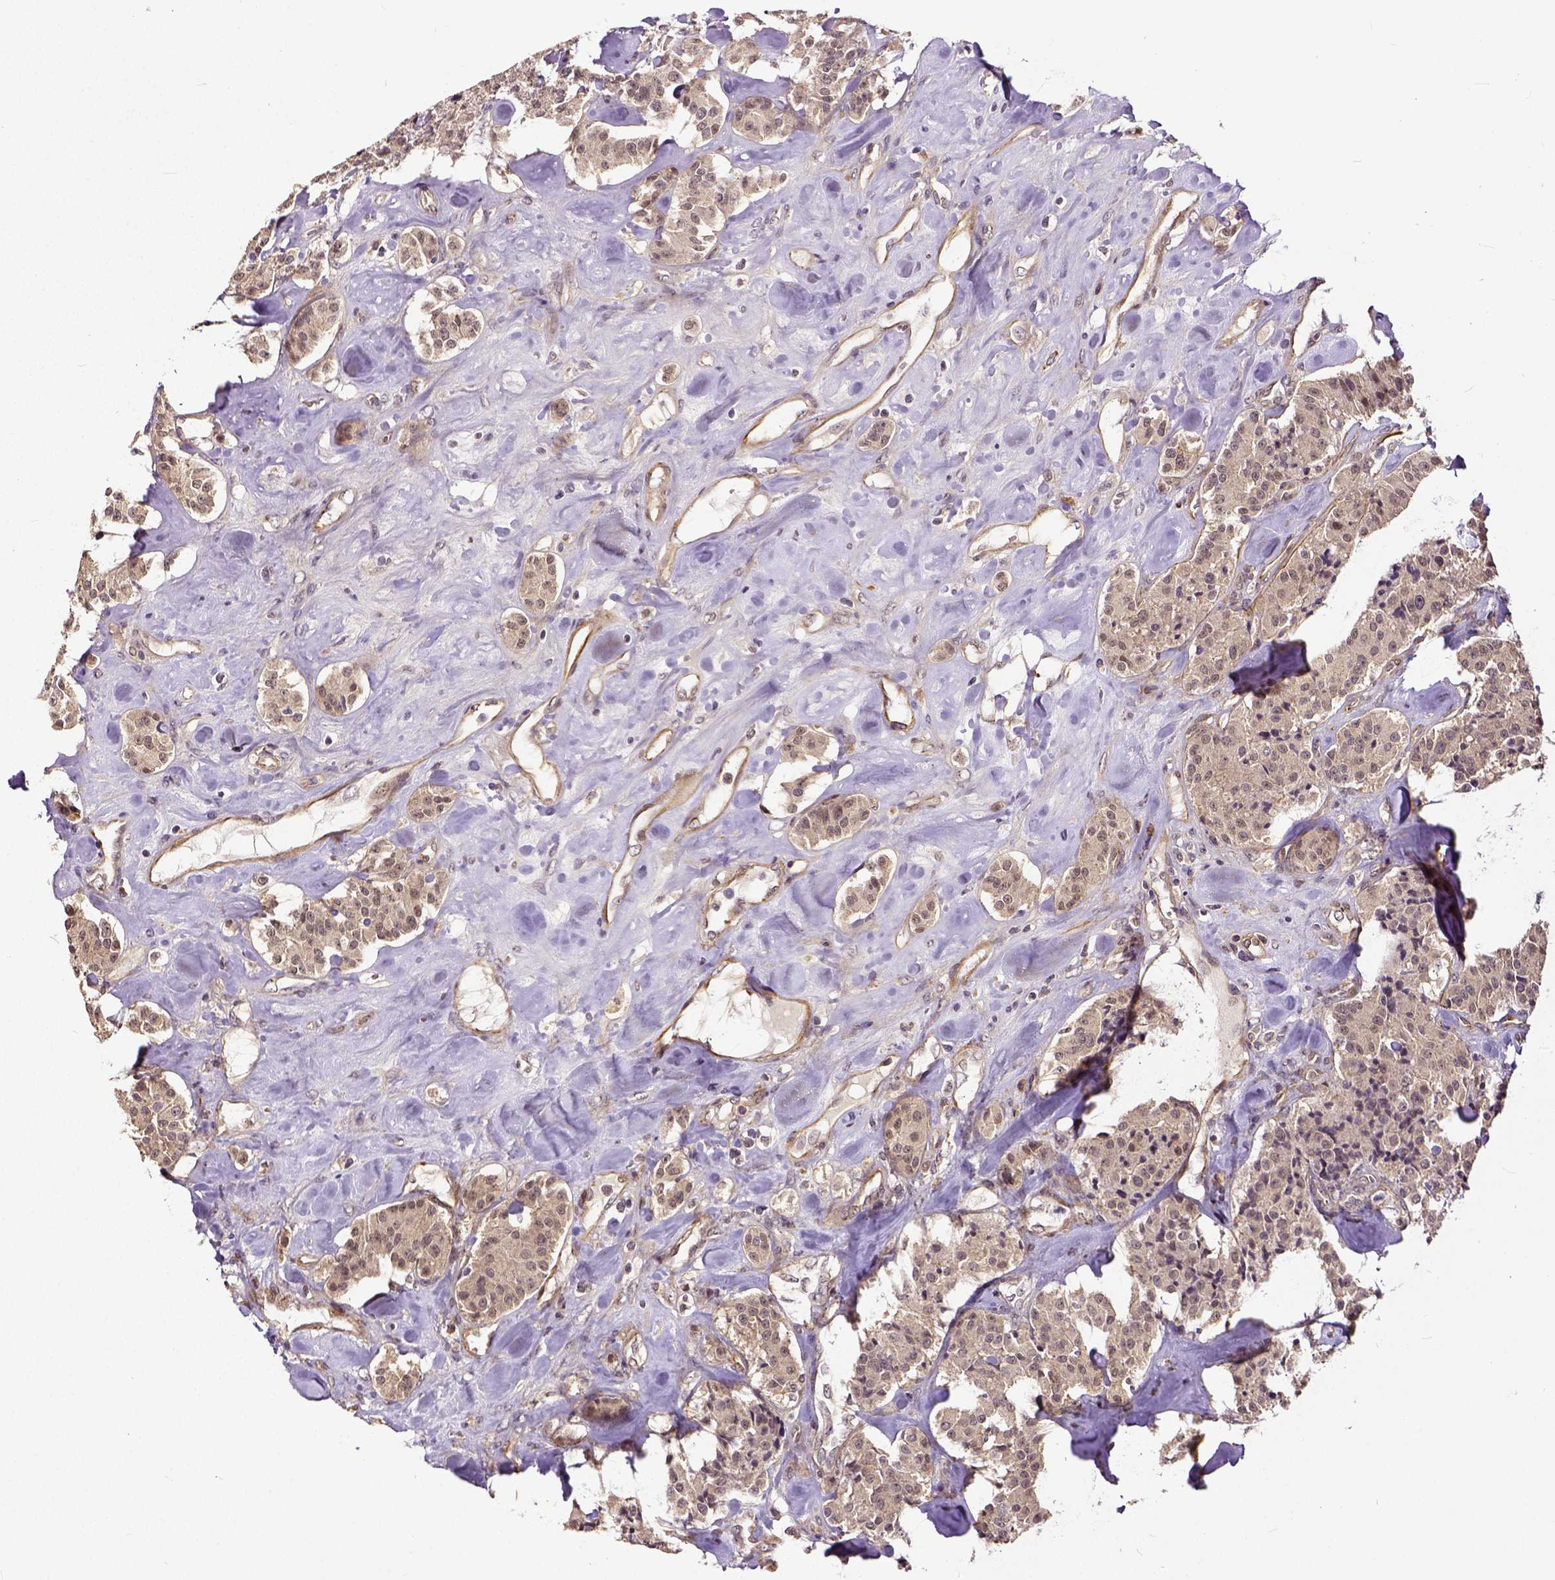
{"staining": {"intensity": "weak", "quantity": "25%-75%", "location": "cytoplasmic/membranous"}, "tissue": "carcinoid", "cell_type": "Tumor cells", "image_type": "cancer", "snomed": [{"axis": "morphology", "description": "Carcinoid, malignant, NOS"}, {"axis": "topography", "description": "Pancreas"}], "caption": "The histopathology image shows staining of carcinoid (malignant), revealing weak cytoplasmic/membranous protein positivity (brown color) within tumor cells.", "gene": "DICER1", "patient": {"sex": "male", "age": 41}}